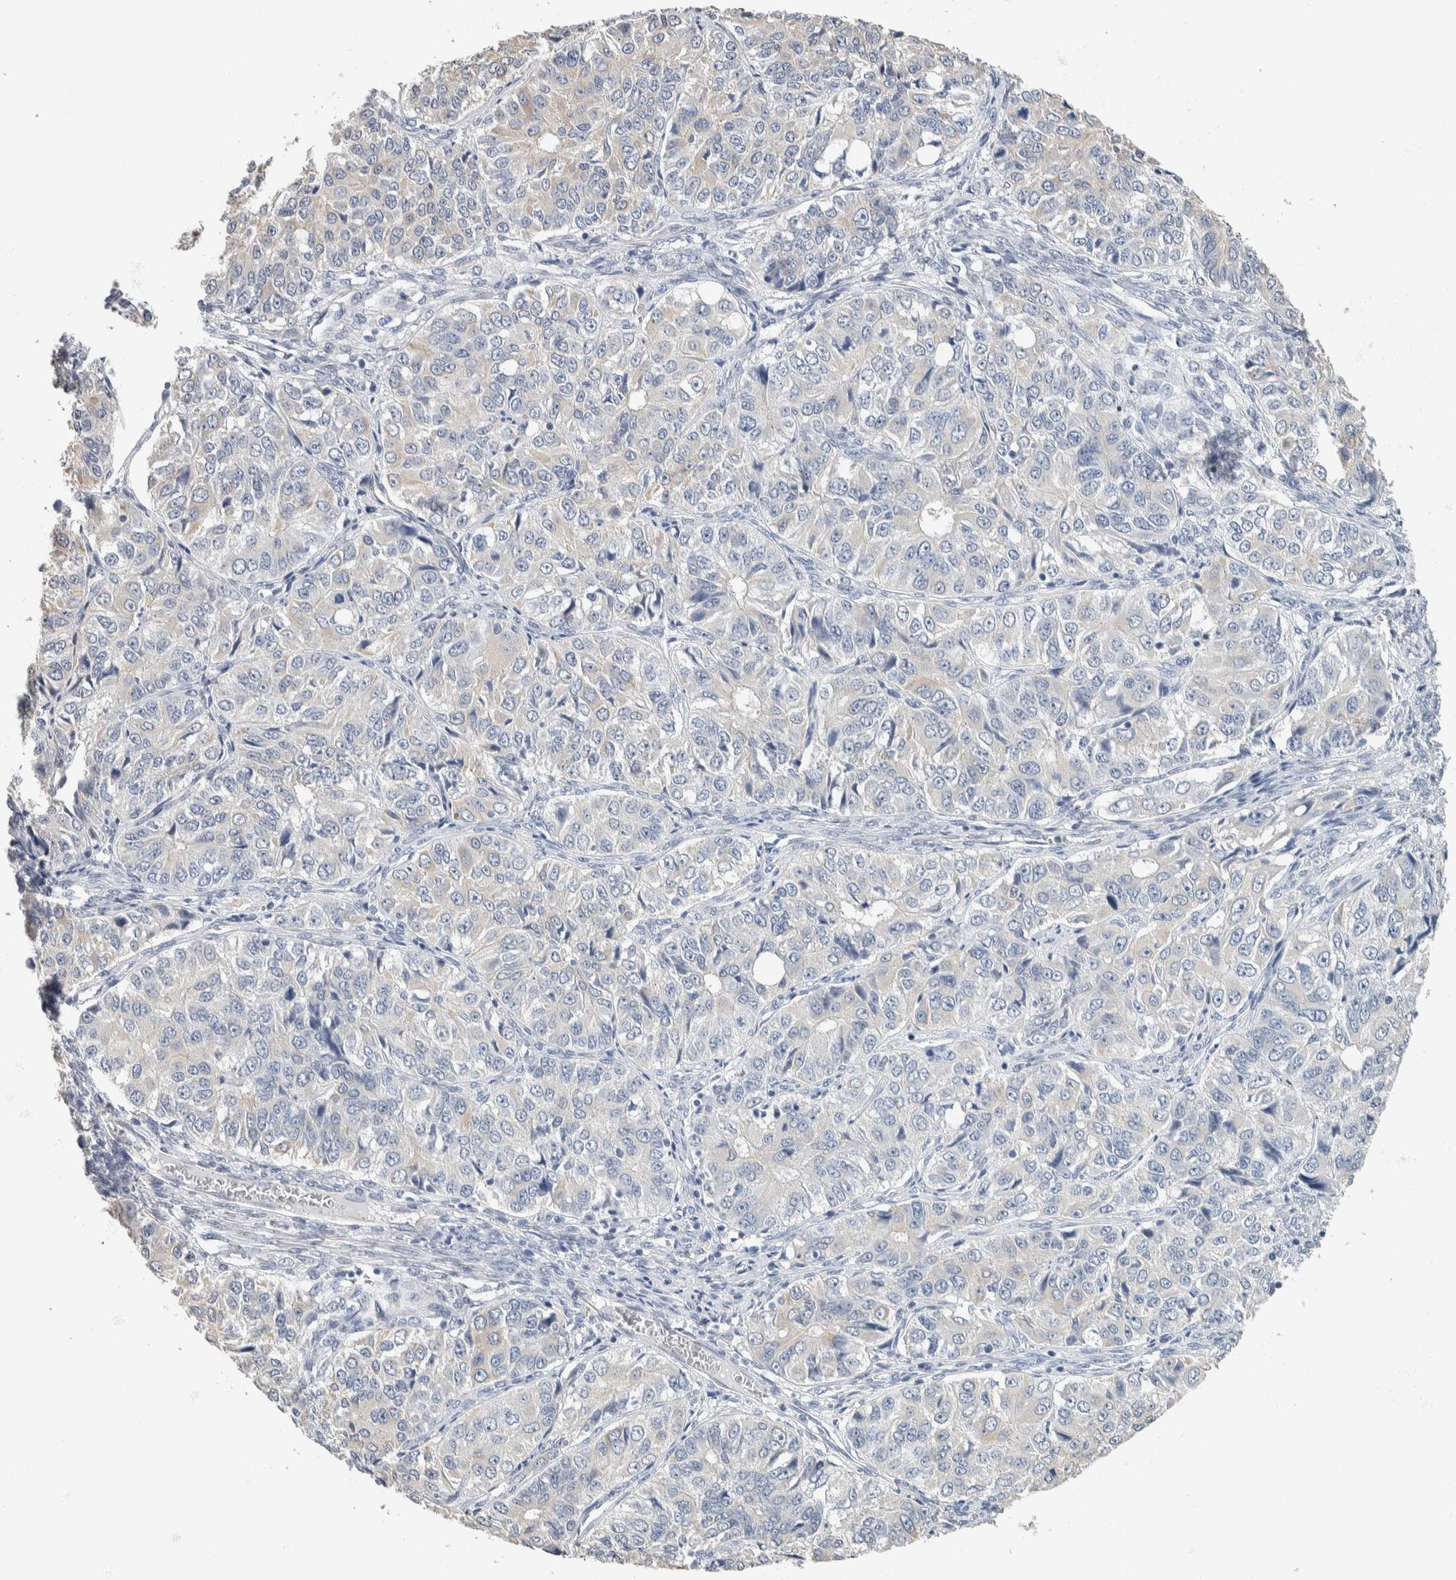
{"staining": {"intensity": "negative", "quantity": "none", "location": "none"}, "tissue": "ovarian cancer", "cell_type": "Tumor cells", "image_type": "cancer", "snomed": [{"axis": "morphology", "description": "Carcinoma, endometroid"}, {"axis": "topography", "description": "Ovary"}], "caption": "A histopathology image of human ovarian endometroid carcinoma is negative for staining in tumor cells.", "gene": "NEFM", "patient": {"sex": "female", "age": 51}}